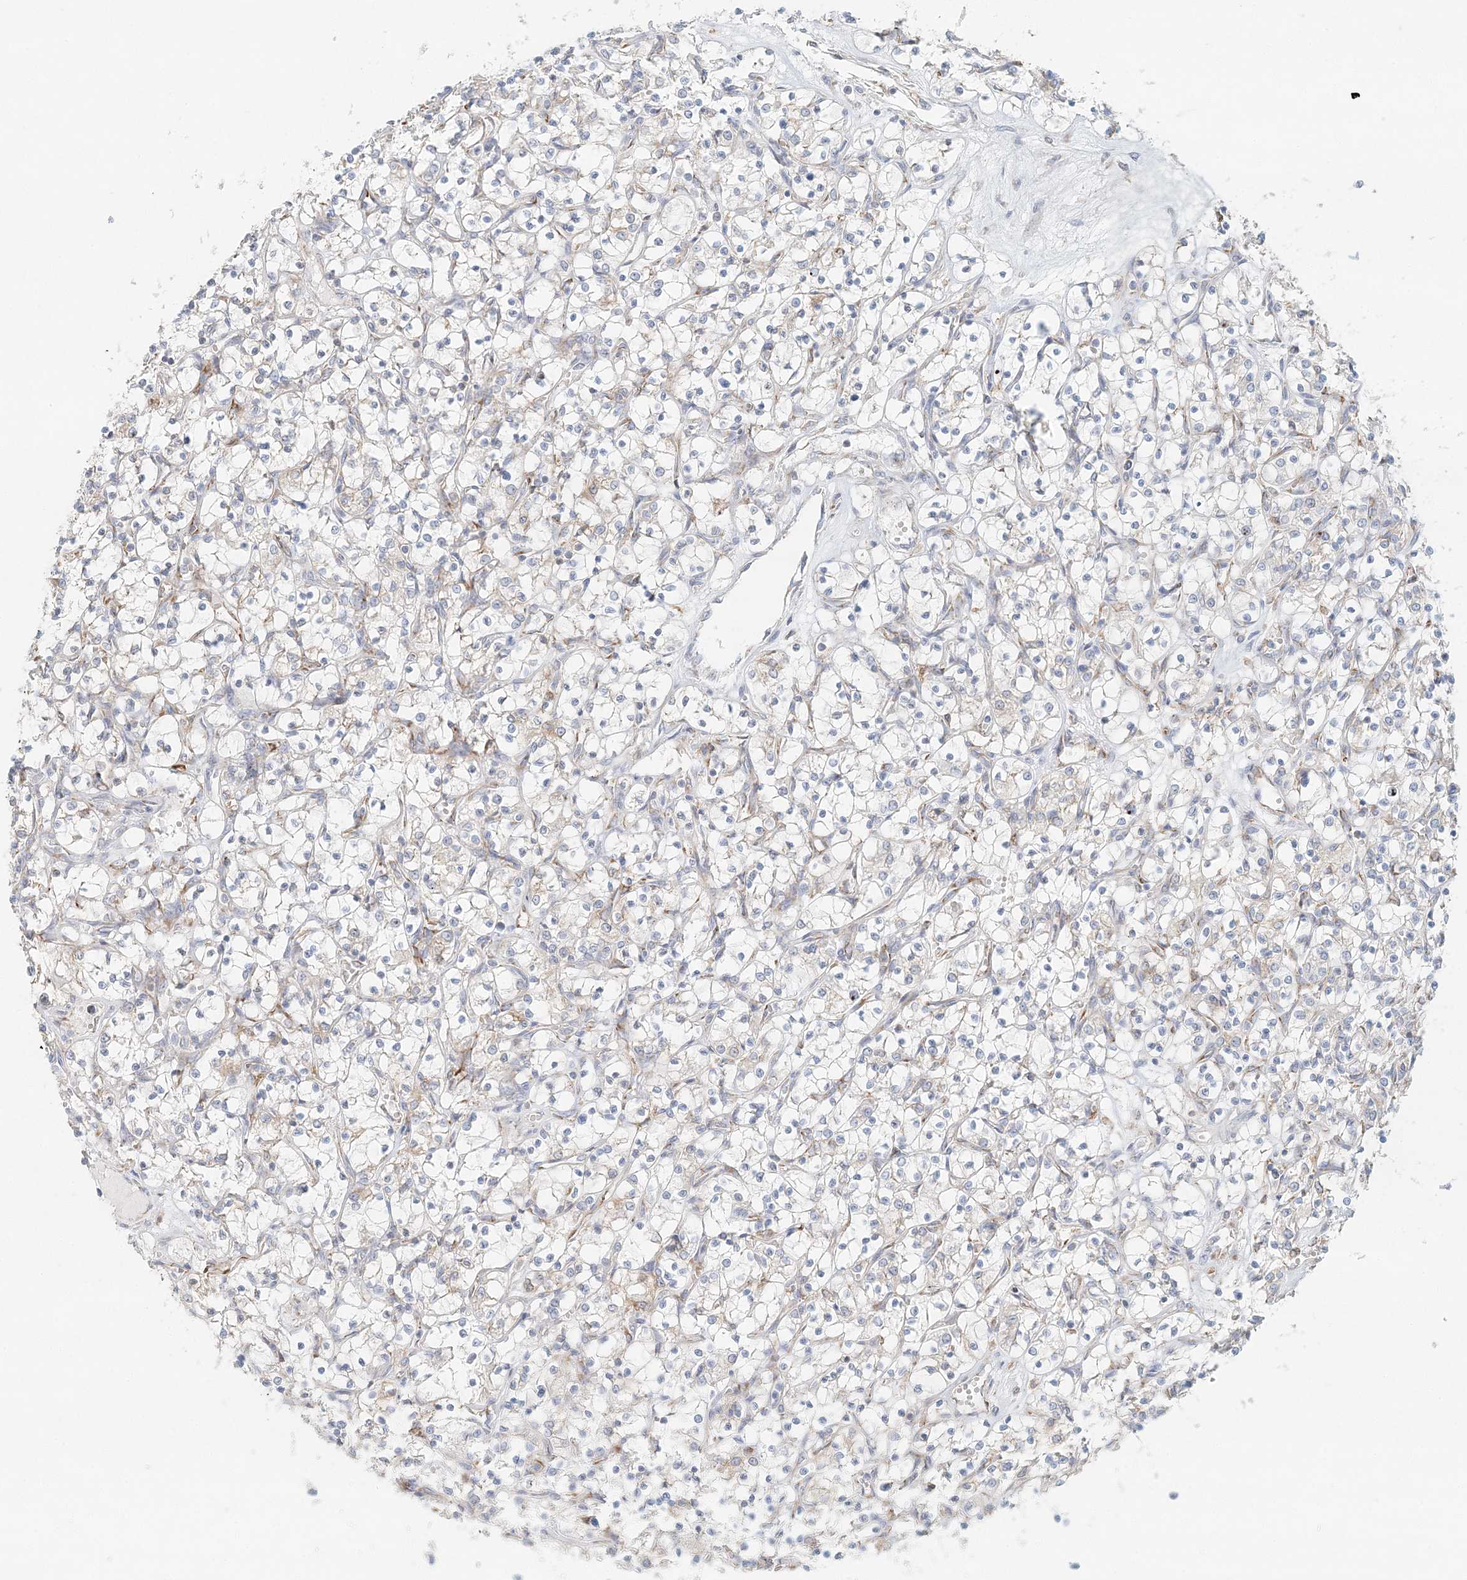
{"staining": {"intensity": "negative", "quantity": "none", "location": "none"}, "tissue": "renal cancer", "cell_type": "Tumor cells", "image_type": "cancer", "snomed": [{"axis": "morphology", "description": "Adenocarcinoma, NOS"}, {"axis": "topography", "description": "Kidney"}], "caption": "This is a photomicrograph of immunohistochemistry (IHC) staining of renal adenocarcinoma, which shows no expression in tumor cells.", "gene": "STK11IP", "patient": {"sex": "female", "age": 69}}